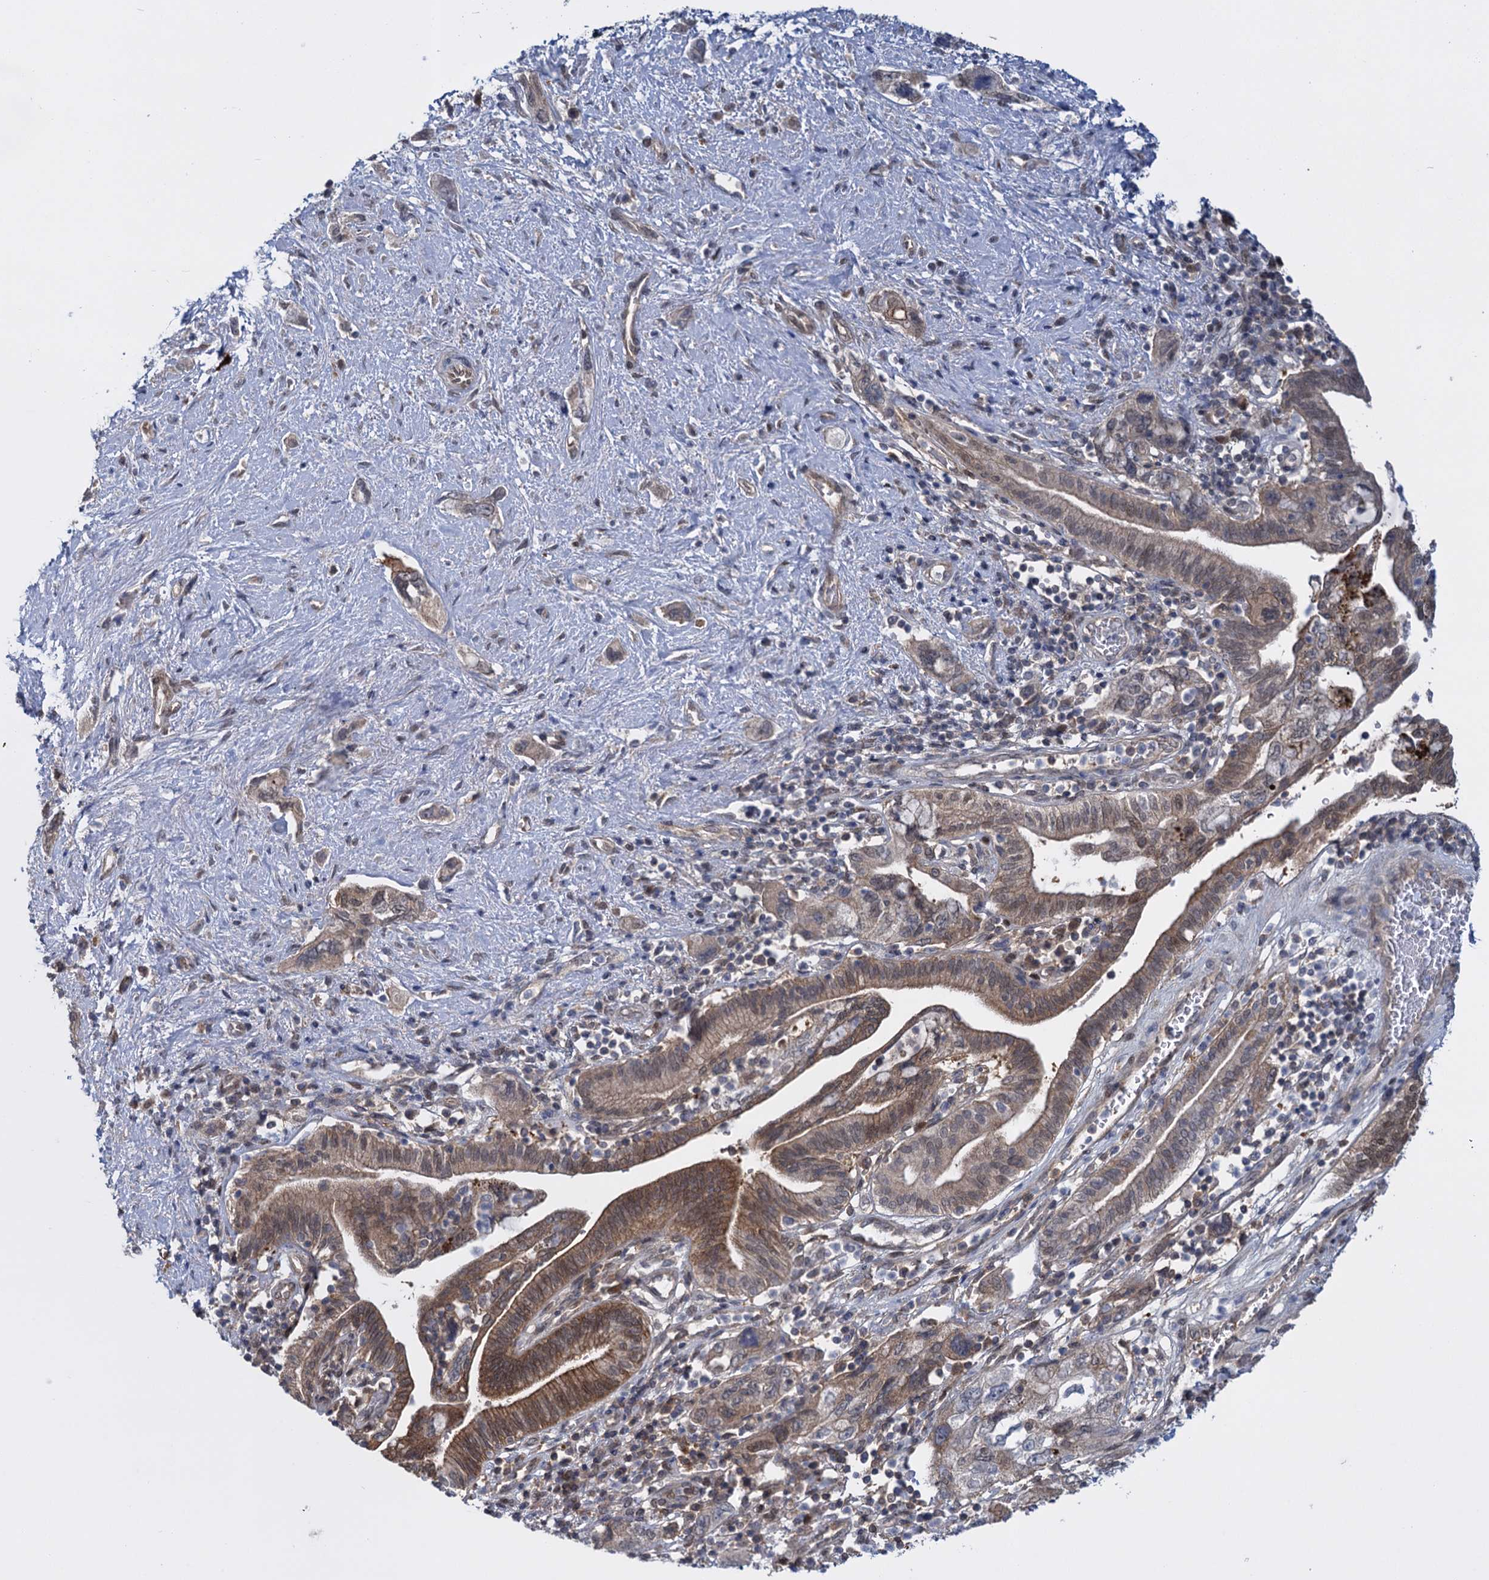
{"staining": {"intensity": "moderate", "quantity": ">75%", "location": "cytoplasmic/membranous"}, "tissue": "pancreatic cancer", "cell_type": "Tumor cells", "image_type": "cancer", "snomed": [{"axis": "morphology", "description": "Adenocarcinoma, NOS"}, {"axis": "topography", "description": "Pancreas"}], "caption": "Immunohistochemical staining of human pancreatic cancer reveals moderate cytoplasmic/membranous protein expression in about >75% of tumor cells.", "gene": "GLO1", "patient": {"sex": "female", "age": 73}}